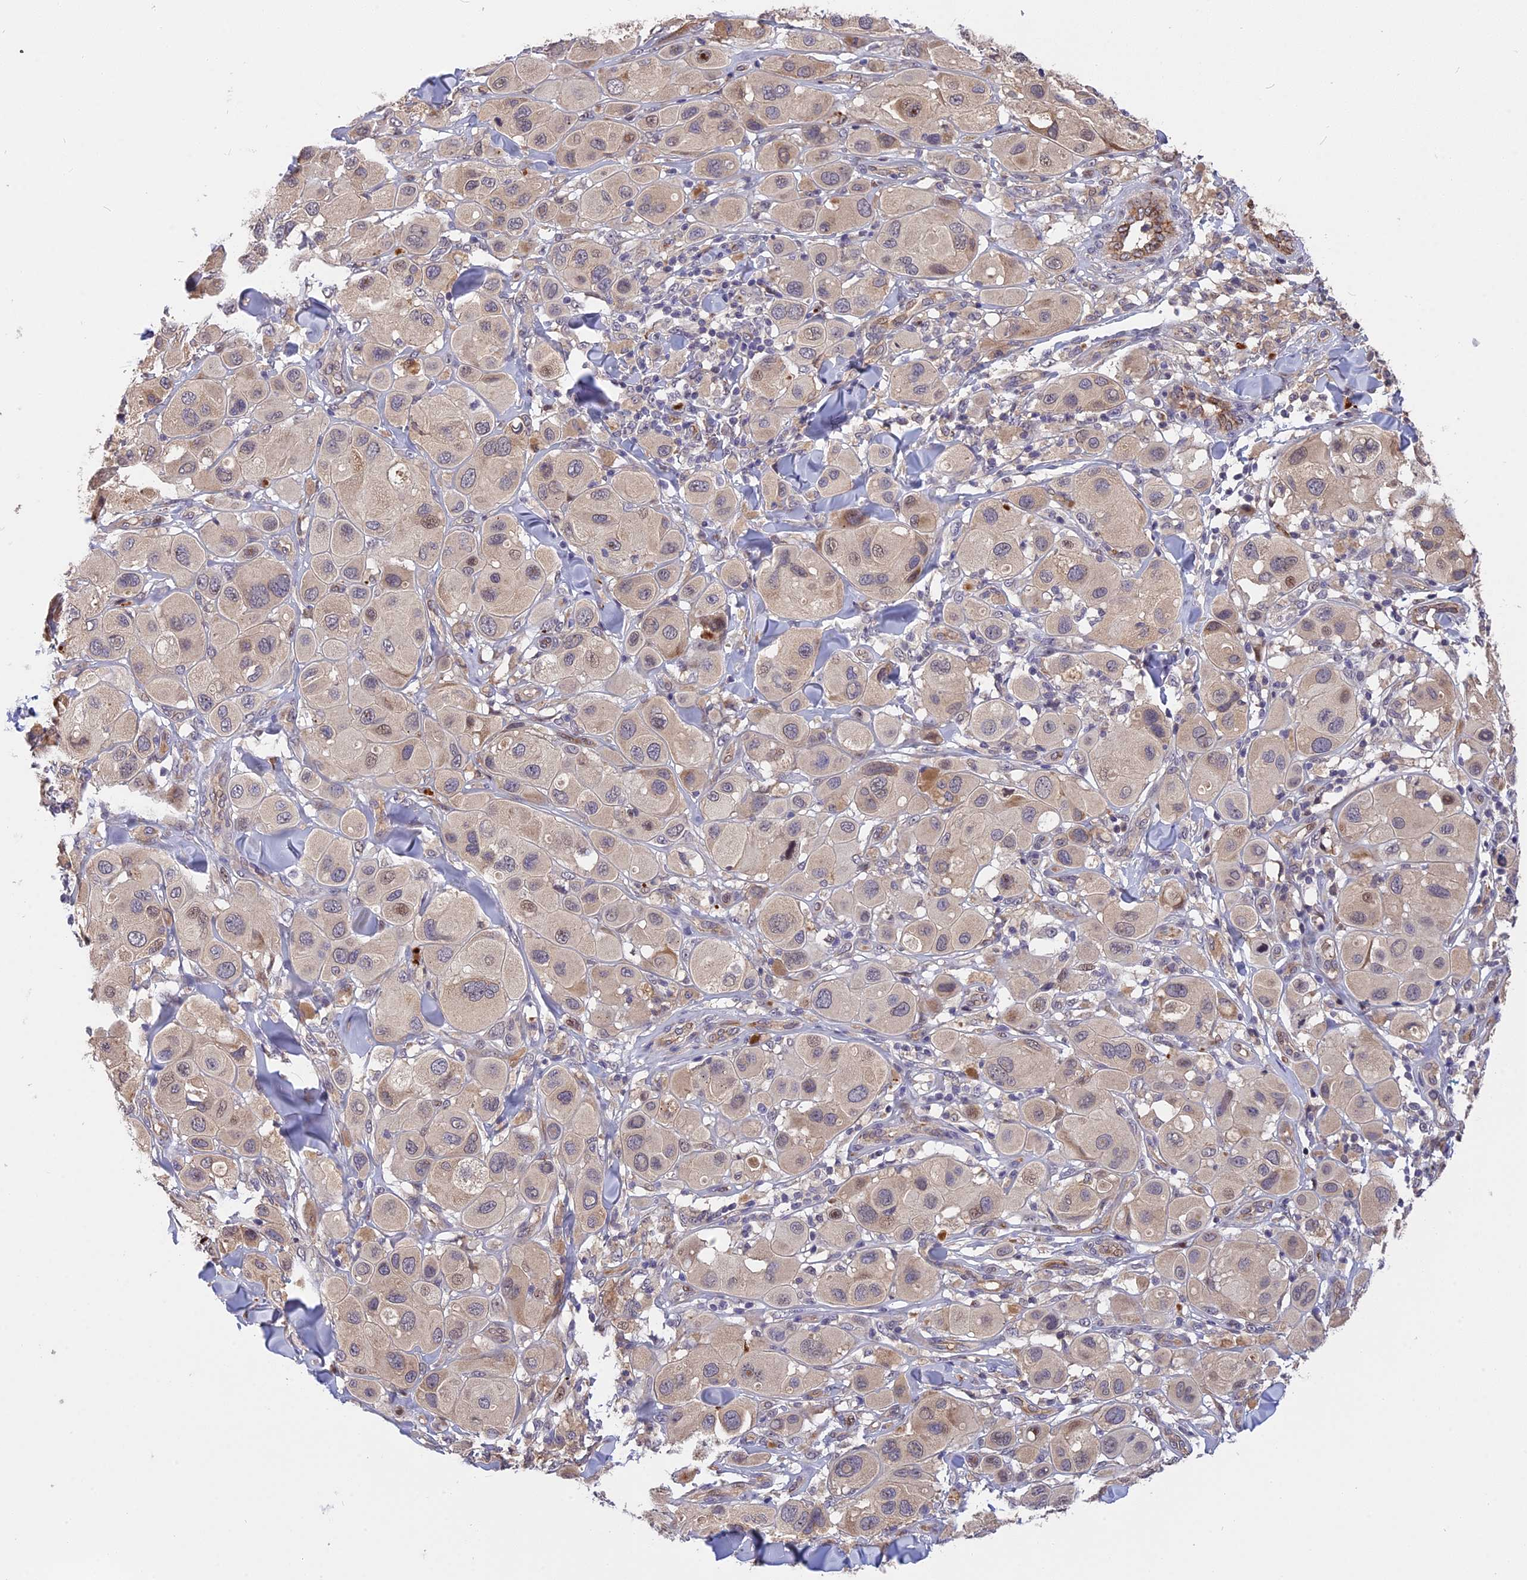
{"staining": {"intensity": "weak", "quantity": "<25%", "location": "cytoplasmic/membranous"}, "tissue": "melanoma", "cell_type": "Tumor cells", "image_type": "cancer", "snomed": [{"axis": "morphology", "description": "Malignant melanoma, Metastatic site"}, {"axis": "topography", "description": "Skin"}], "caption": "A high-resolution micrograph shows immunohistochemistry staining of malignant melanoma (metastatic site), which shows no significant positivity in tumor cells.", "gene": "MFSD2A", "patient": {"sex": "male", "age": 41}}